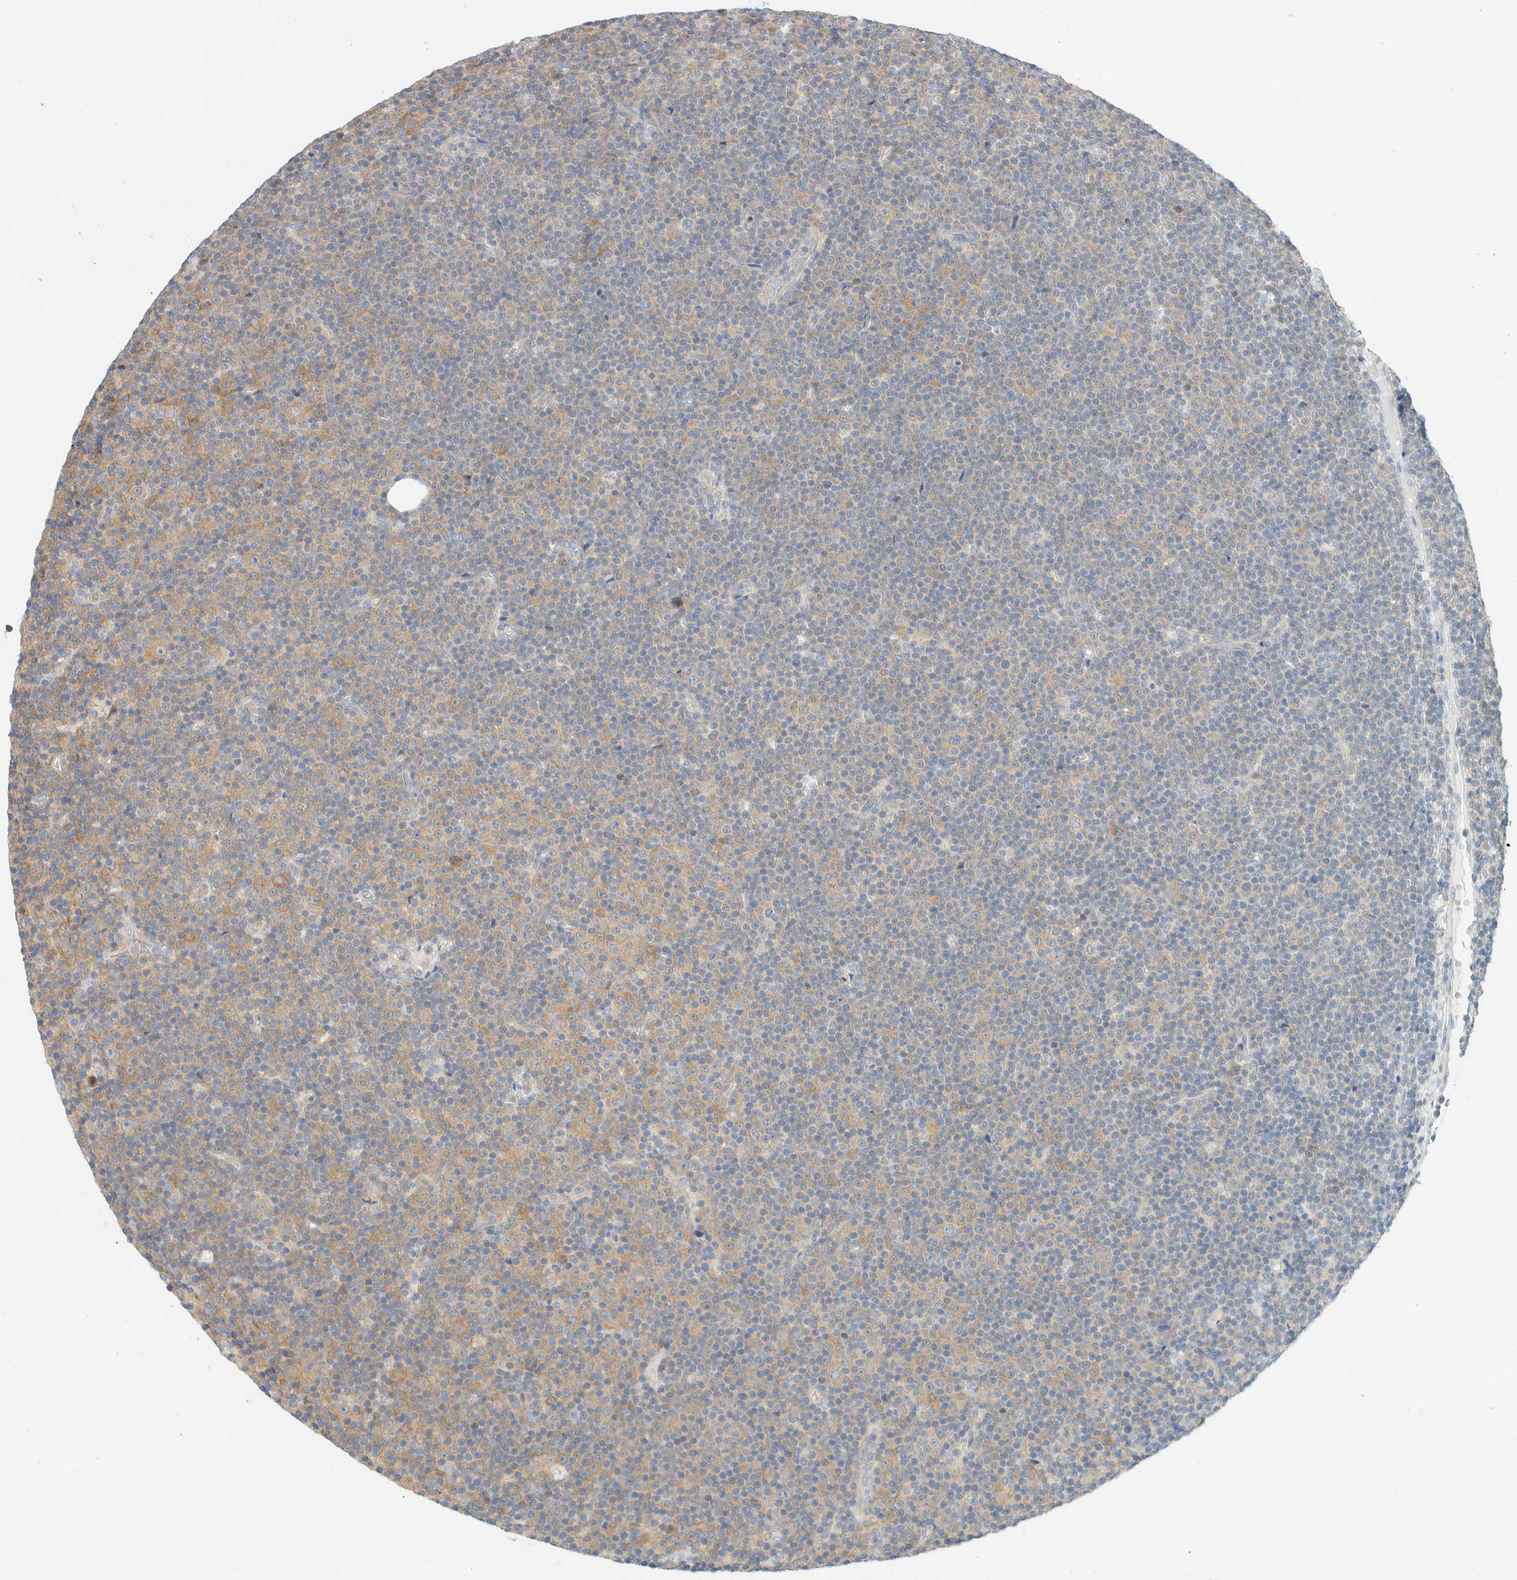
{"staining": {"intensity": "weak", "quantity": "25%-75%", "location": "cytoplasmic/membranous"}, "tissue": "lymphoma", "cell_type": "Tumor cells", "image_type": "cancer", "snomed": [{"axis": "morphology", "description": "Malignant lymphoma, non-Hodgkin's type, Low grade"}, {"axis": "topography", "description": "Lymph node"}], "caption": "Low-grade malignant lymphoma, non-Hodgkin's type was stained to show a protein in brown. There is low levels of weak cytoplasmic/membranous expression in about 25%-75% of tumor cells. (Stains: DAB (3,3'-diaminobenzidine) in brown, nuclei in blue, Microscopy: brightfield microscopy at high magnification).", "gene": "PTGES3L-AARSD1", "patient": {"sex": "female", "age": 67}}